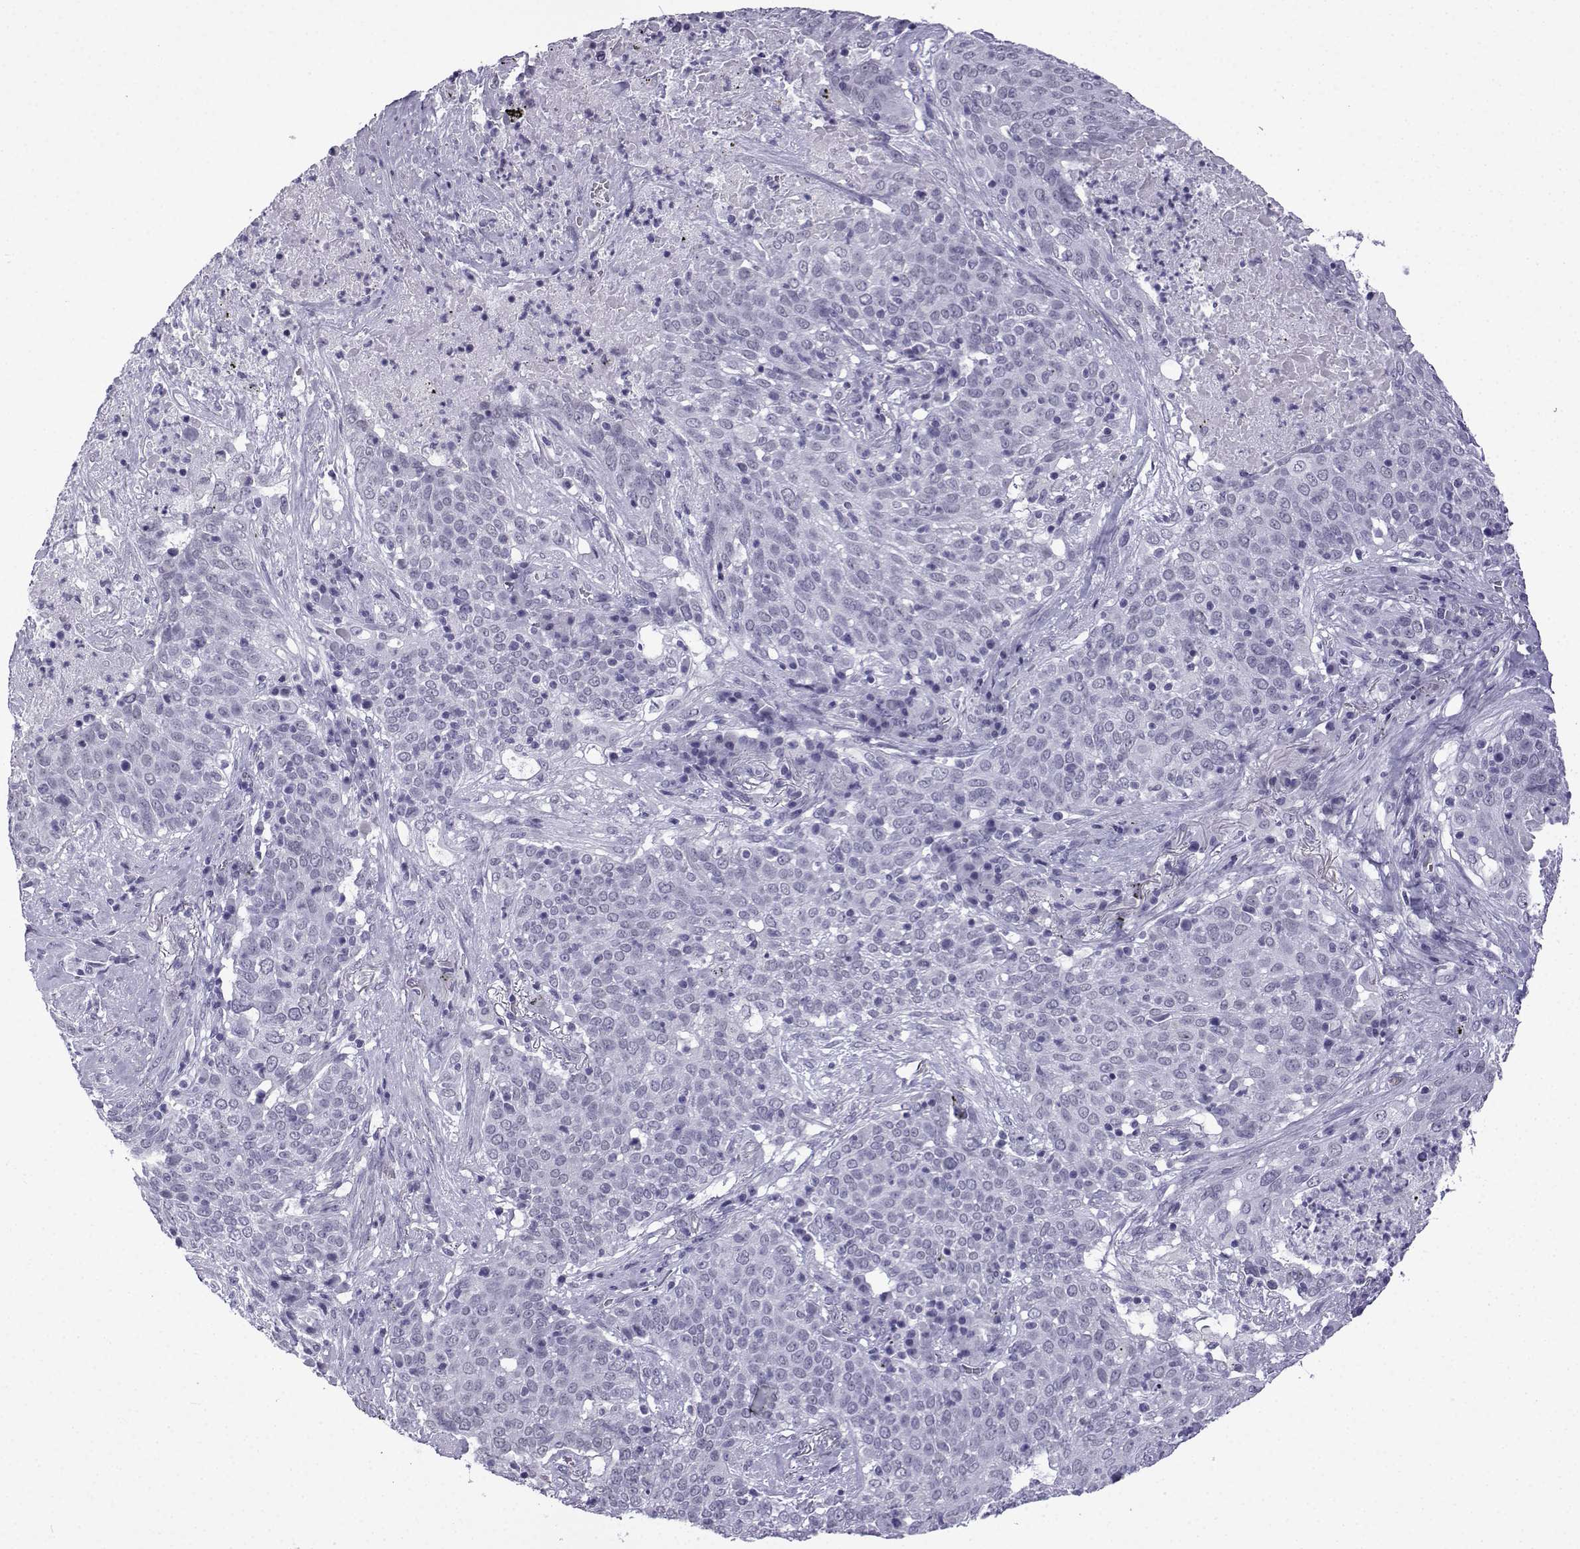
{"staining": {"intensity": "negative", "quantity": "none", "location": "none"}, "tissue": "lung cancer", "cell_type": "Tumor cells", "image_type": "cancer", "snomed": [{"axis": "morphology", "description": "Squamous cell carcinoma, NOS"}, {"axis": "topography", "description": "Lung"}], "caption": "Immunohistochemical staining of human lung cancer (squamous cell carcinoma) reveals no significant positivity in tumor cells.", "gene": "MRGBP", "patient": {"sex": "male", "age": 82}}